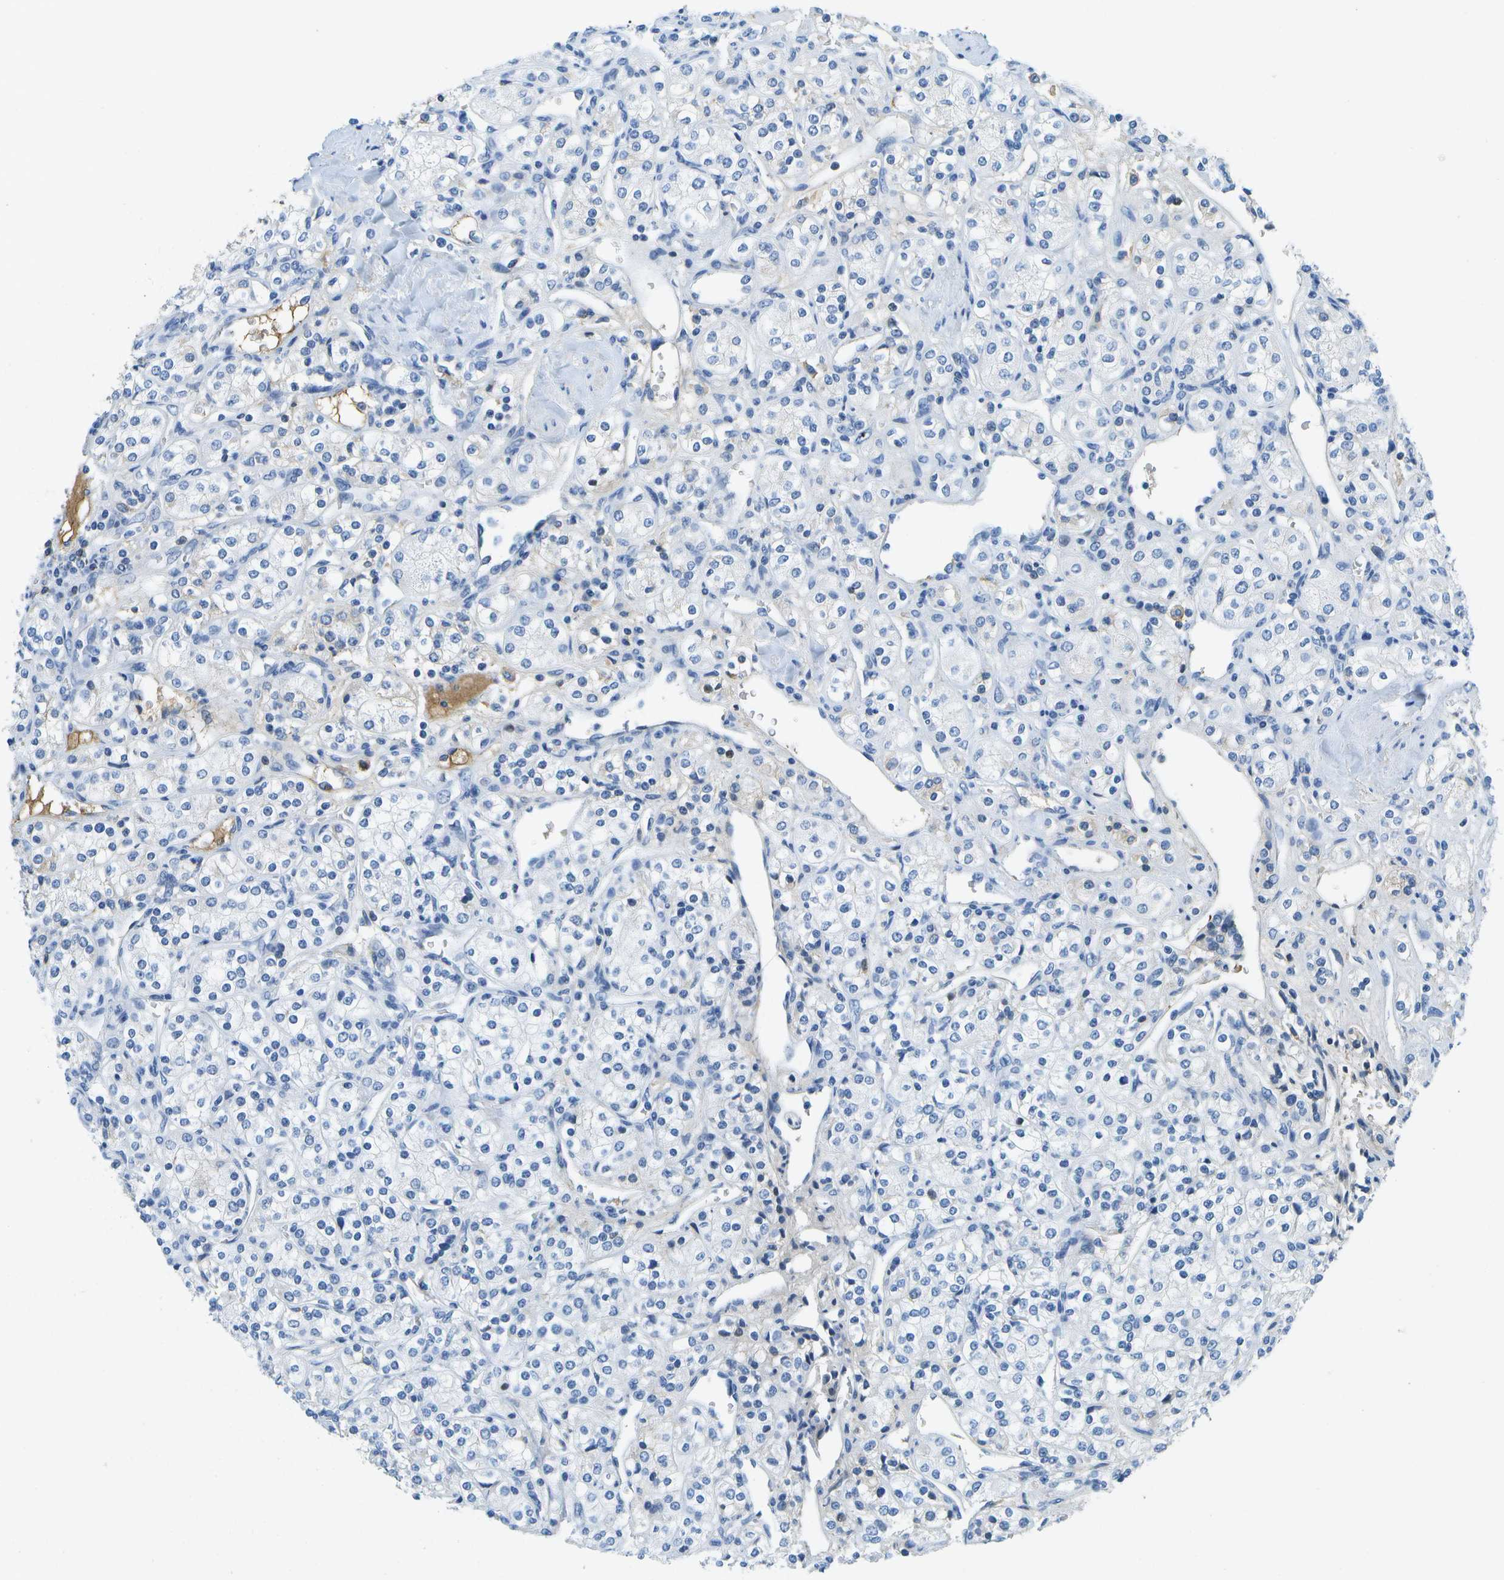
{"staining": {"intensity": "negative", "quantity": "none", "location": "none"}, "tissue": "renal cancer", "cell_type": "Tumor cells", "image_type": "cancer", "snomed": [{"axis": "morphology", "description": "Adenocarcinoma, NOS"}, {"axis": "topography", "description": "Kidney"}], "caption": "The IHC image has no significant staining in tumor cells of renal cancer (adenocarcinoma) tissue.", "gene": "SERPINA1", "patient": {"sex": "male", "age": 77}}